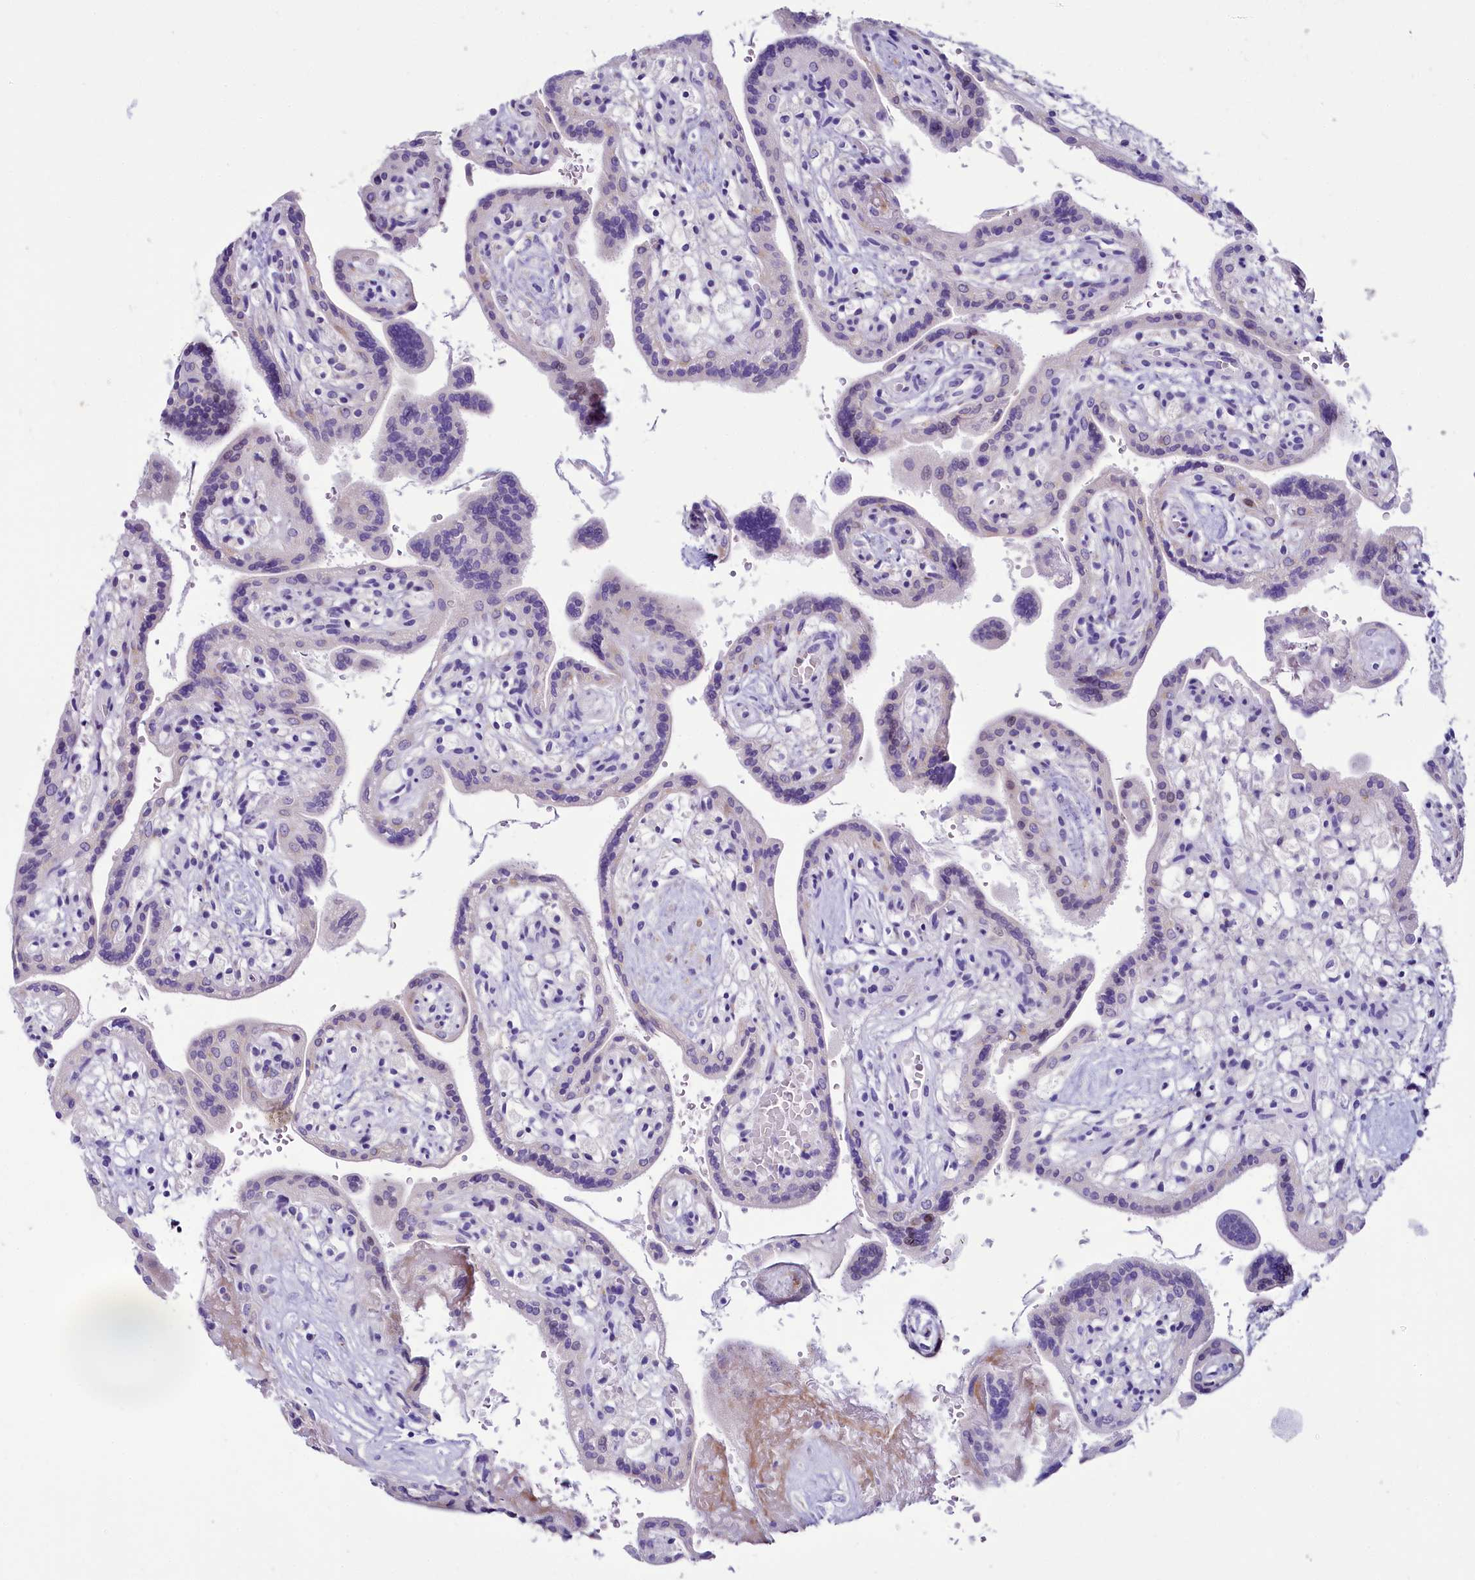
{"staining": {"intensity": "weak", "quantity": "<25%", "location": "nuclear"}, "tissue": "placenta", "cell_type": "Trophoblastic cells", "image_type": "normal", "snomed": [{"axis": "morphology", "description": "Normal tissue, NOS"}, {"axis": "topography", "description": "Placenta"}], "caption": "Benign placenta was stained to show a protein in brown. There is no significant expression in trophoblastic cells. The staining is performed using DAB brown chromogen with nuclei counter-stained in using hematoxylin.", "gene": "SH3TC2", "patient": {"sex": "female", "age": 37}}